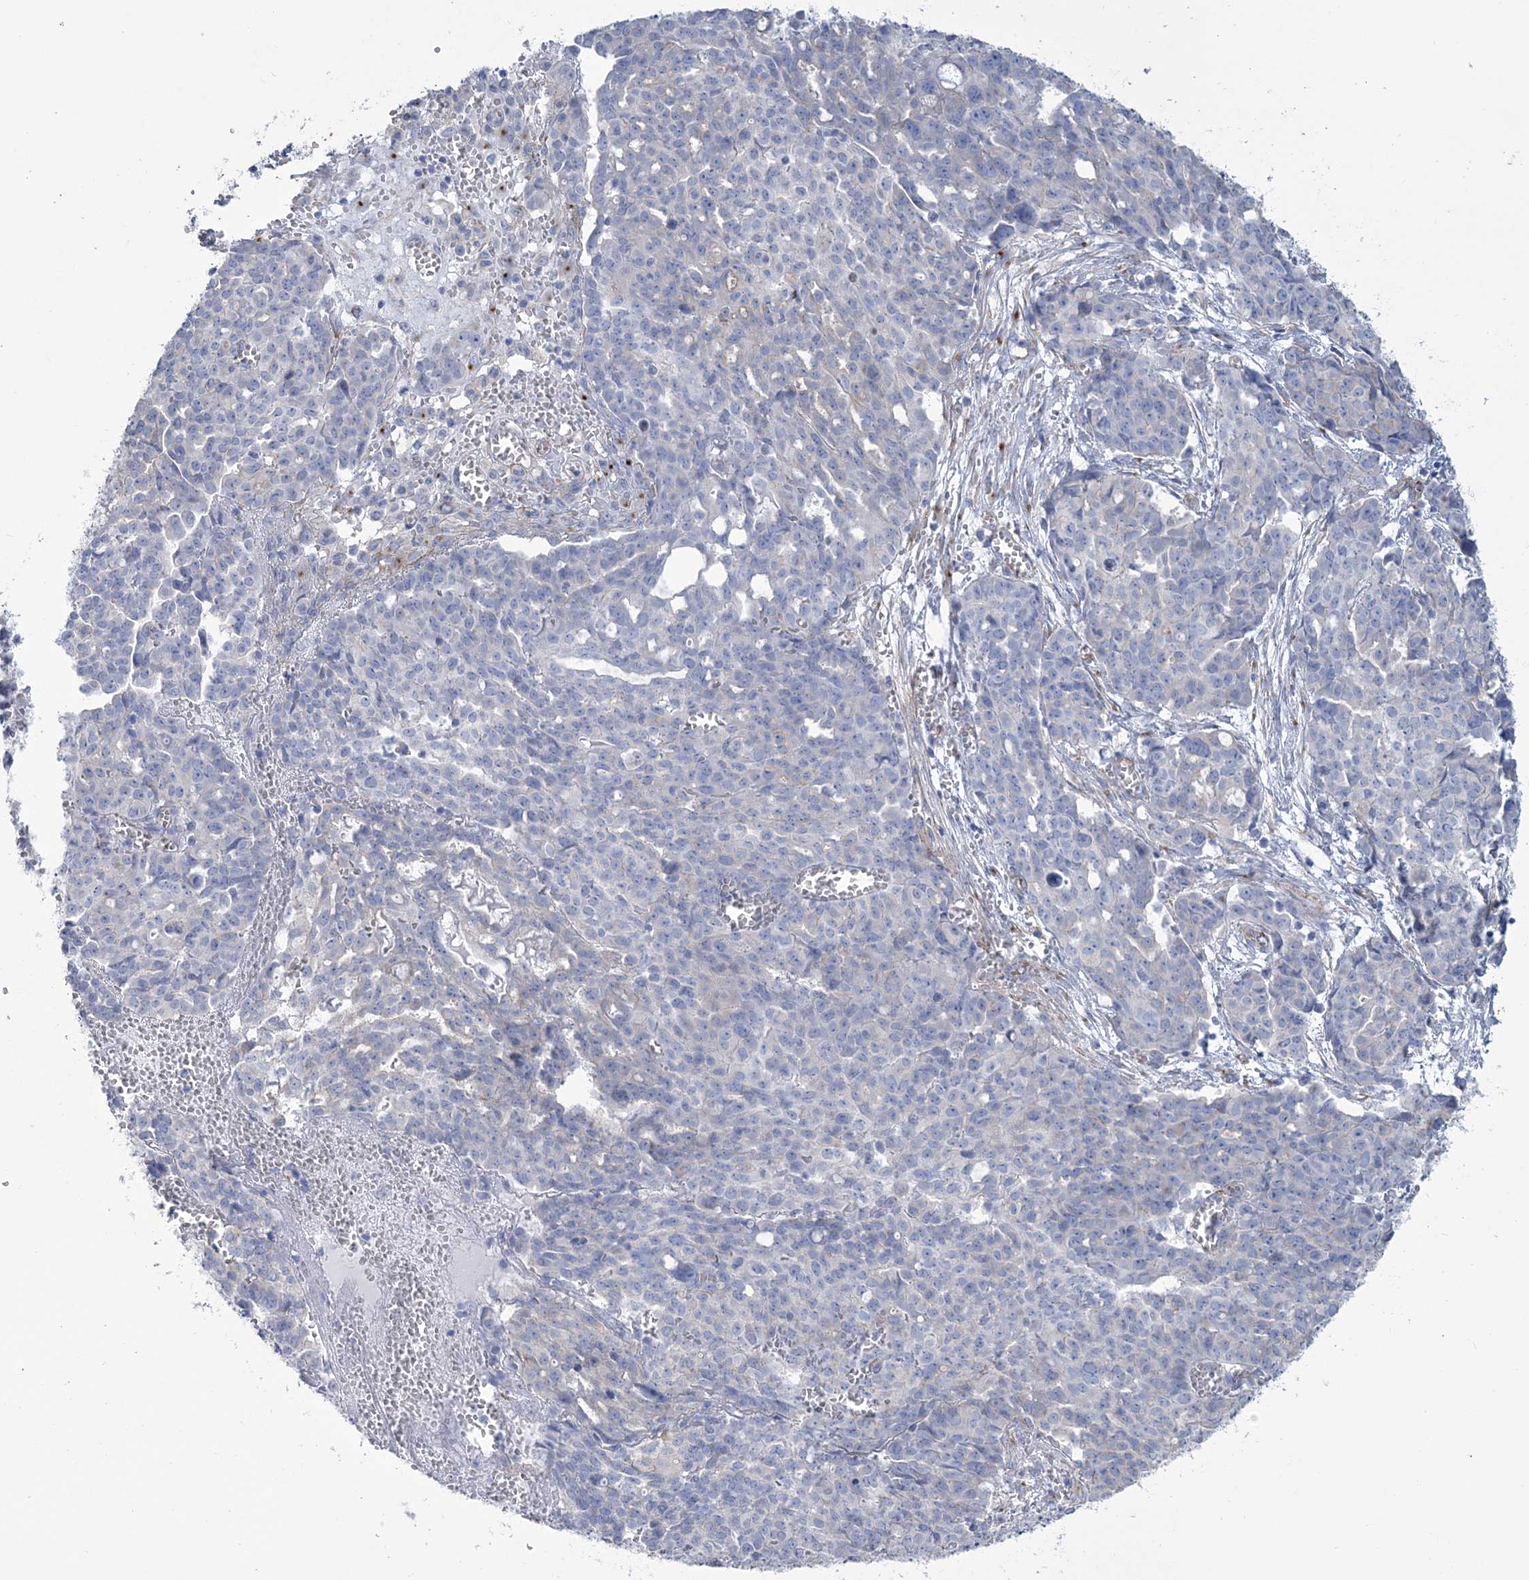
{"staining": {"intensity": "negative", "quantity": "none", "location": "none"}, "tissue": "ovarian cancer", "cell_type": "Tumor cells", "image_type": "cancer", "snomed": [{"axis": "morphology", "description": "Cystadenocarcinoma, serous, NOS"}, {"axis": "topography", "description": "Soft tissue"}, {"axis": "topography", "description": "Ovary"}], "caption": "Immunohistochemical staining of human serous cystadenocarcinoma (ovarian) shows no significant staining in tumor cells.", "gene": "RAB11FIP5", "patient": {"sex": "female", "age": 57}}